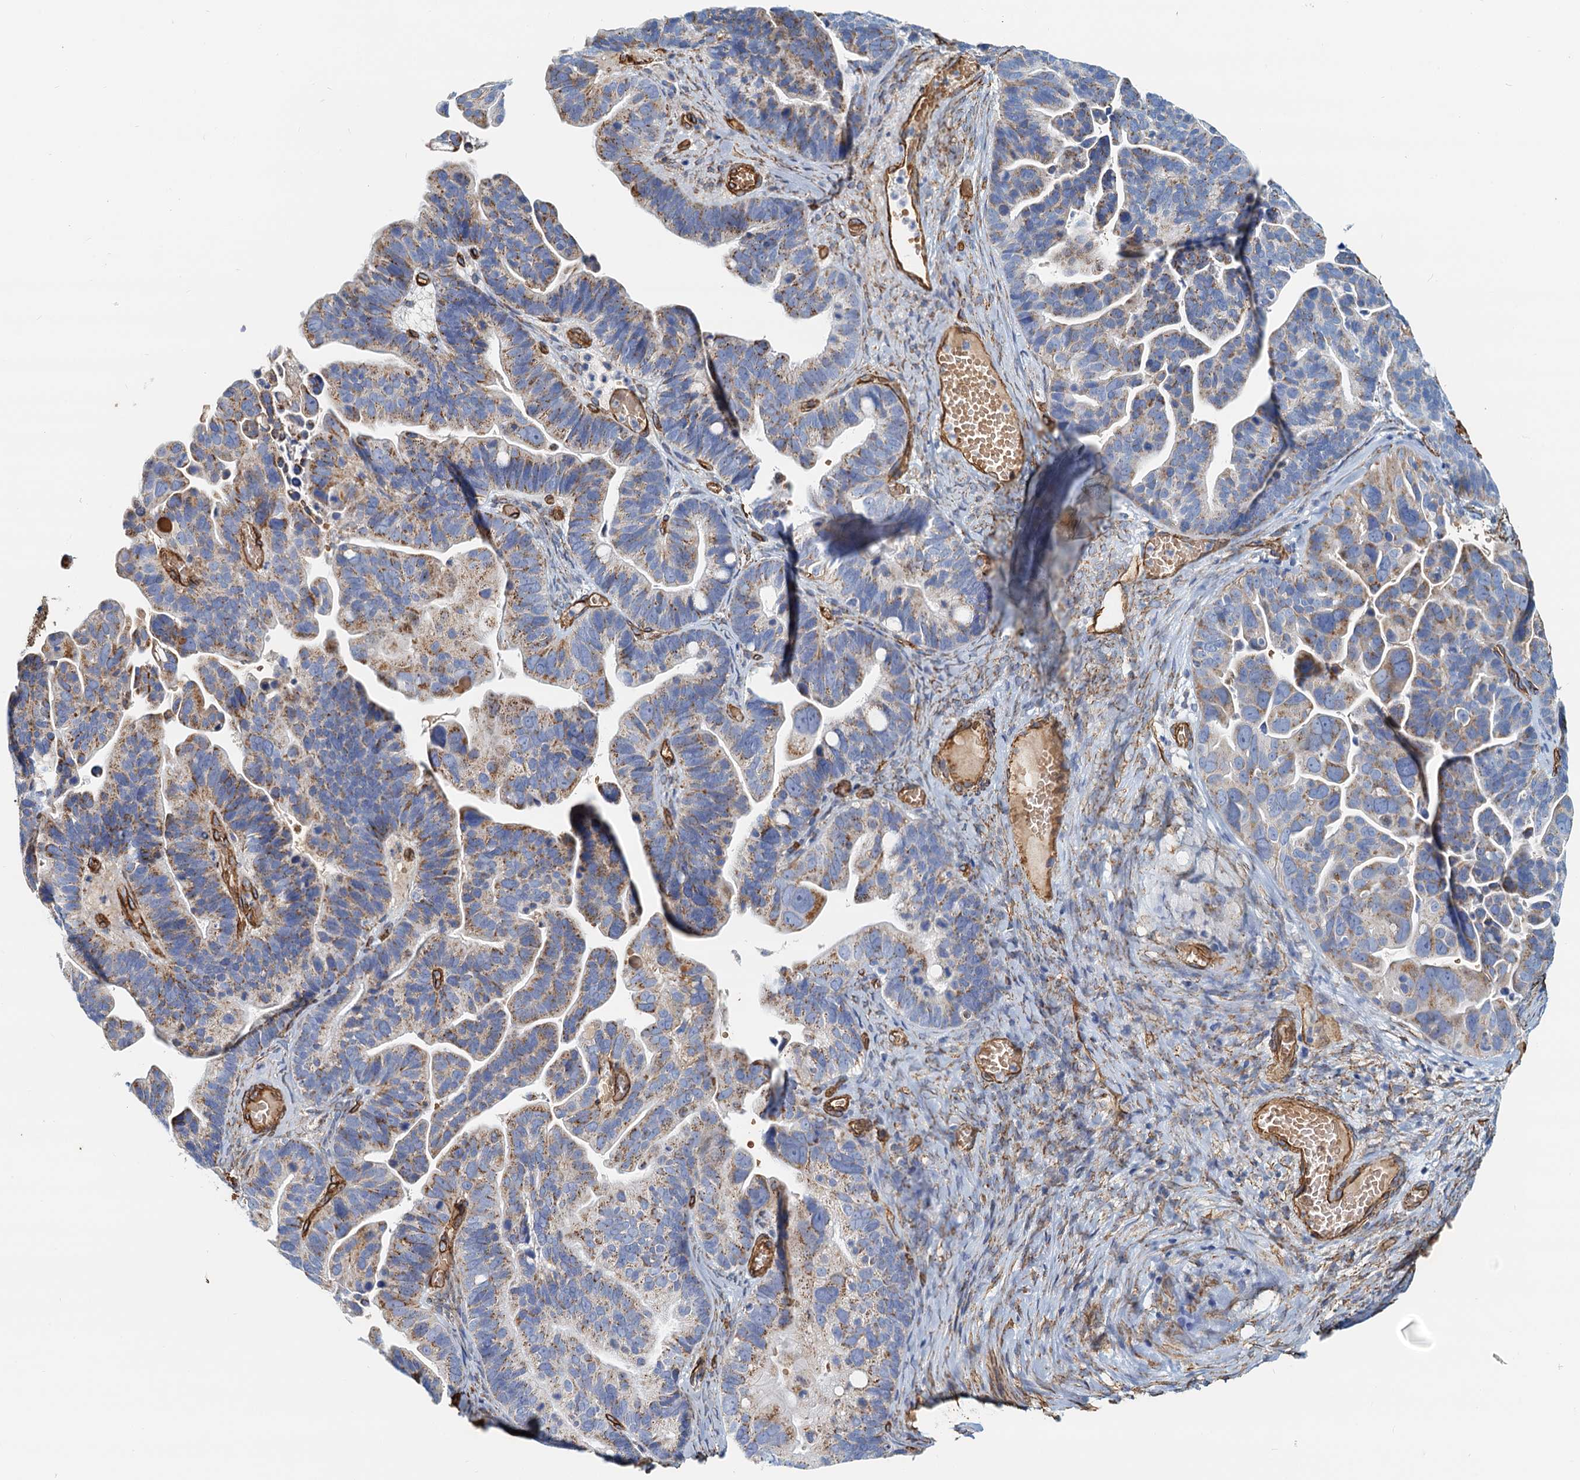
{"staining": {"intensity": "moderate", "quantity": "25%-75%", "location": "cytoplasmic/membranous"}, "tissue": "ovarian cancer", "cell_type": "Tumor cells", "image_type": "cancer", "snomed": [{"axis": "morphology", "description": "Cystadenocarcinoma, serous, NOS"}, {"axis": "topography", "description": "Ovary"}], "caption": "A micrograph showing moderate cytoplasmic/membranous positivity in about 25%-75% of tumor cells in ovarian cancer (serous cystadenocarcinoma), as visualized by brown immunohistochemical staining.", "gene": "DGKG", "patient": {"sex": "female", "age": 56}}